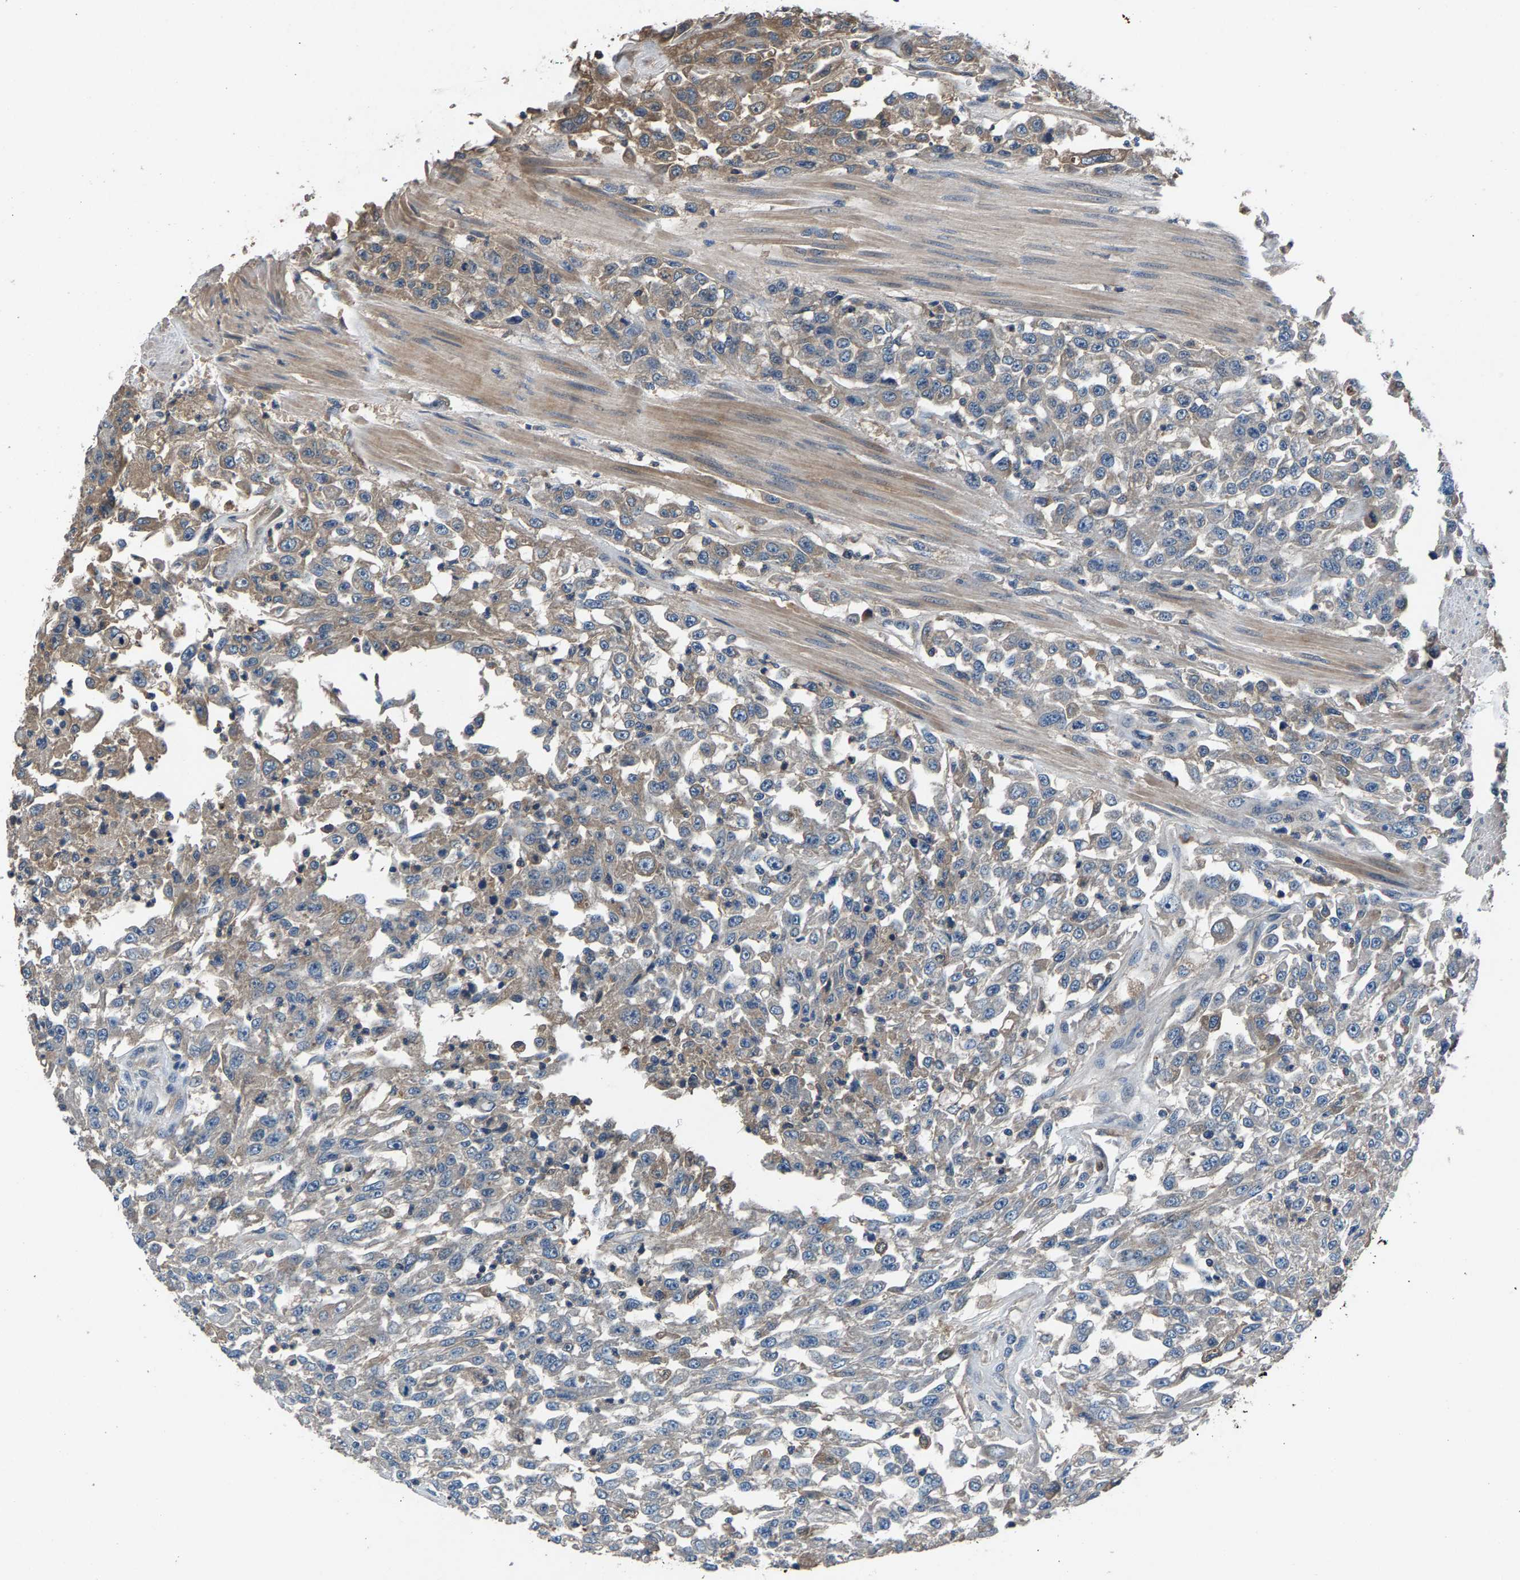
{"staining": {"intensity": "moderate", "quantity": "<25%", "location": "cytoplasmic/membranous"}, "tissue": "urothelial cancer", "cell_type": "Tumor cells", "image_type": "cancer", "snomed": [{"axis": "morphology", "description": "Urothelial carcinoma, High grade"}, {"axis": "topography", "description": "Urinary bladder"}], "caption": "Immunohistochemistry staining of high-grade urothelial carcinoma, which displays low levels of moderate cytoplasmic/membranous positivity in about <25% of tumor cells indicating moderate cytoplasmic/membranous protein staining. The staining was performed using DAB (3,3'-diaminobenzidine) (brown) for protein detection and nuclei were counterstained in hematoxylin (blue).", "gene": "PRXL2C", "patient": {"sex": "male", "age": 46}}